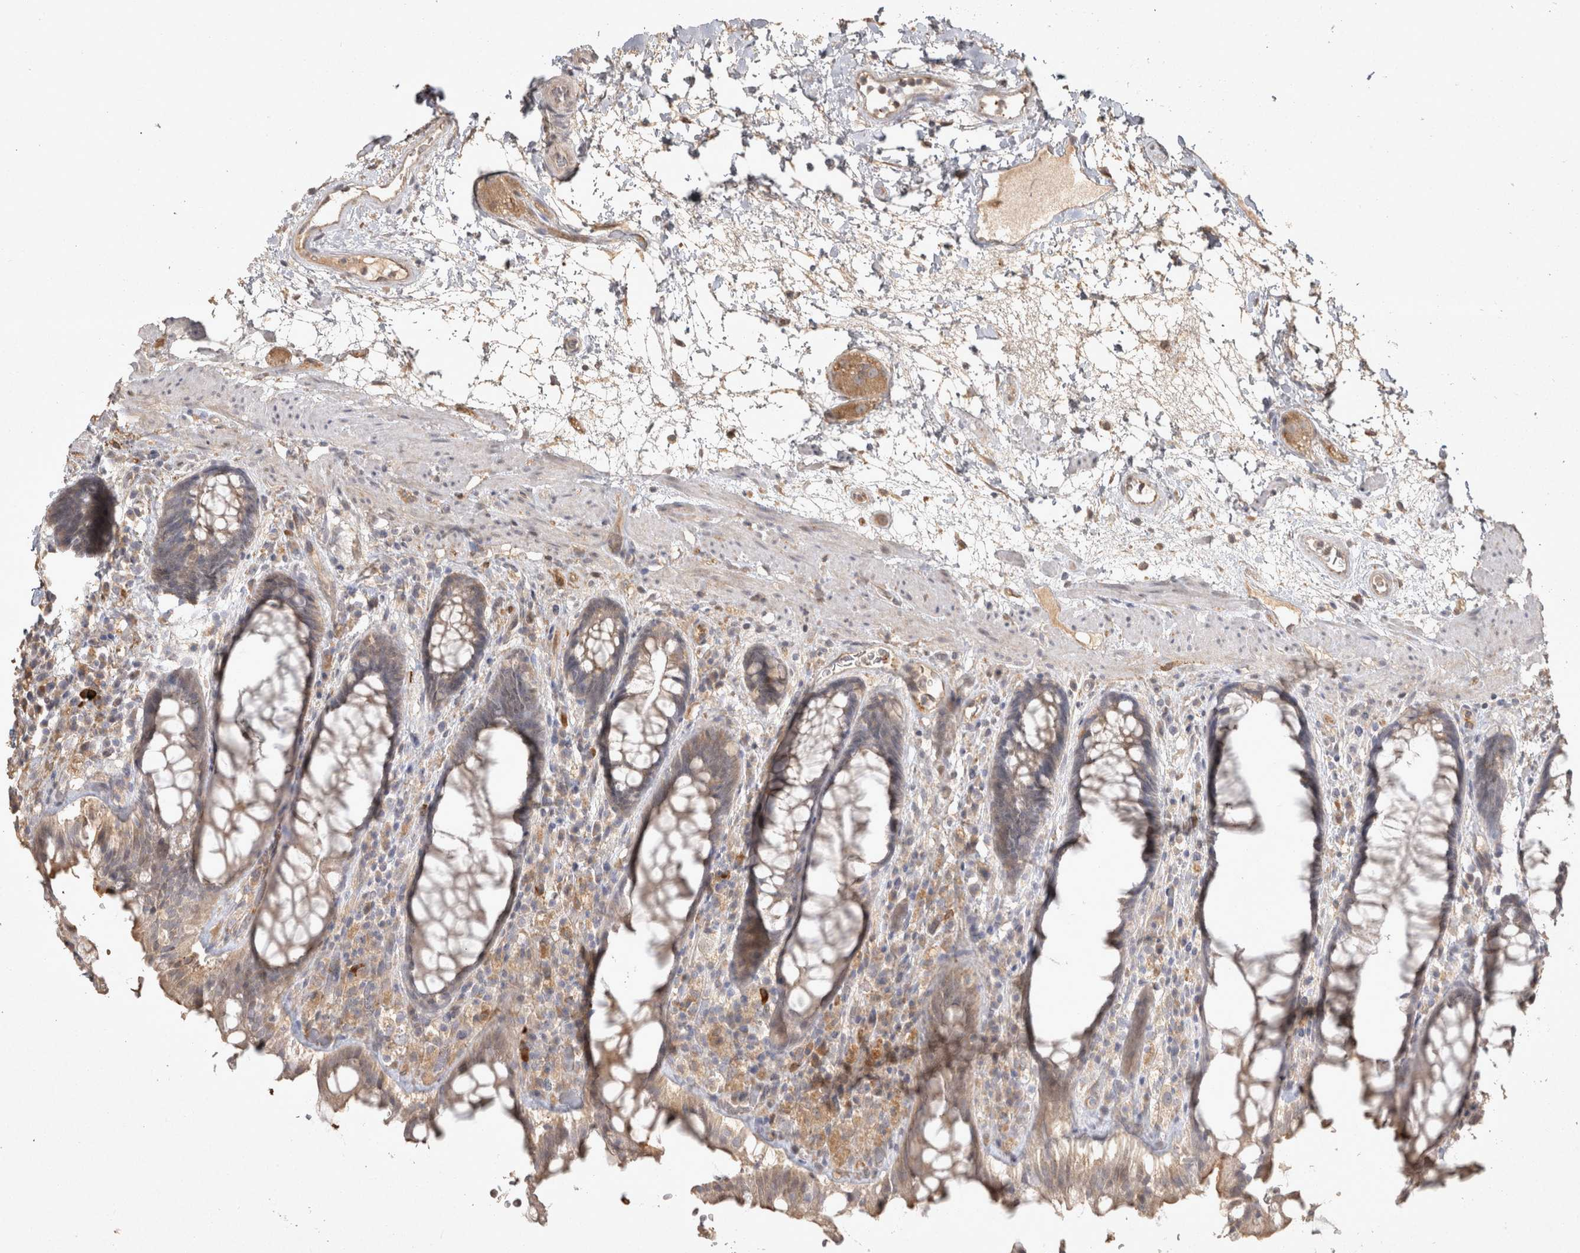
{"staining": {"intensity": "weak", "quantity": ">75%", "location": "cytoplasmic/membranous"}, "tissue": "rectum", "cell_type": "Glandular cells", "image_type": "normal", "snomed": [{"axis": "morphology", "description": "Normal tissue, NOS"}, {"axis": "topography", "description": "Rectum"}], "caption": "High-magnification brightfield microscopy of benign rectum stained with DAB (brown) and counterstained with hematoxylin (blue). glandular cells exhibit weak cytoplasmic/membranous staining is seen in approximately>75% of cells.", "gene": "OSTN", "patient": {"sex": "male", "age": 64}}